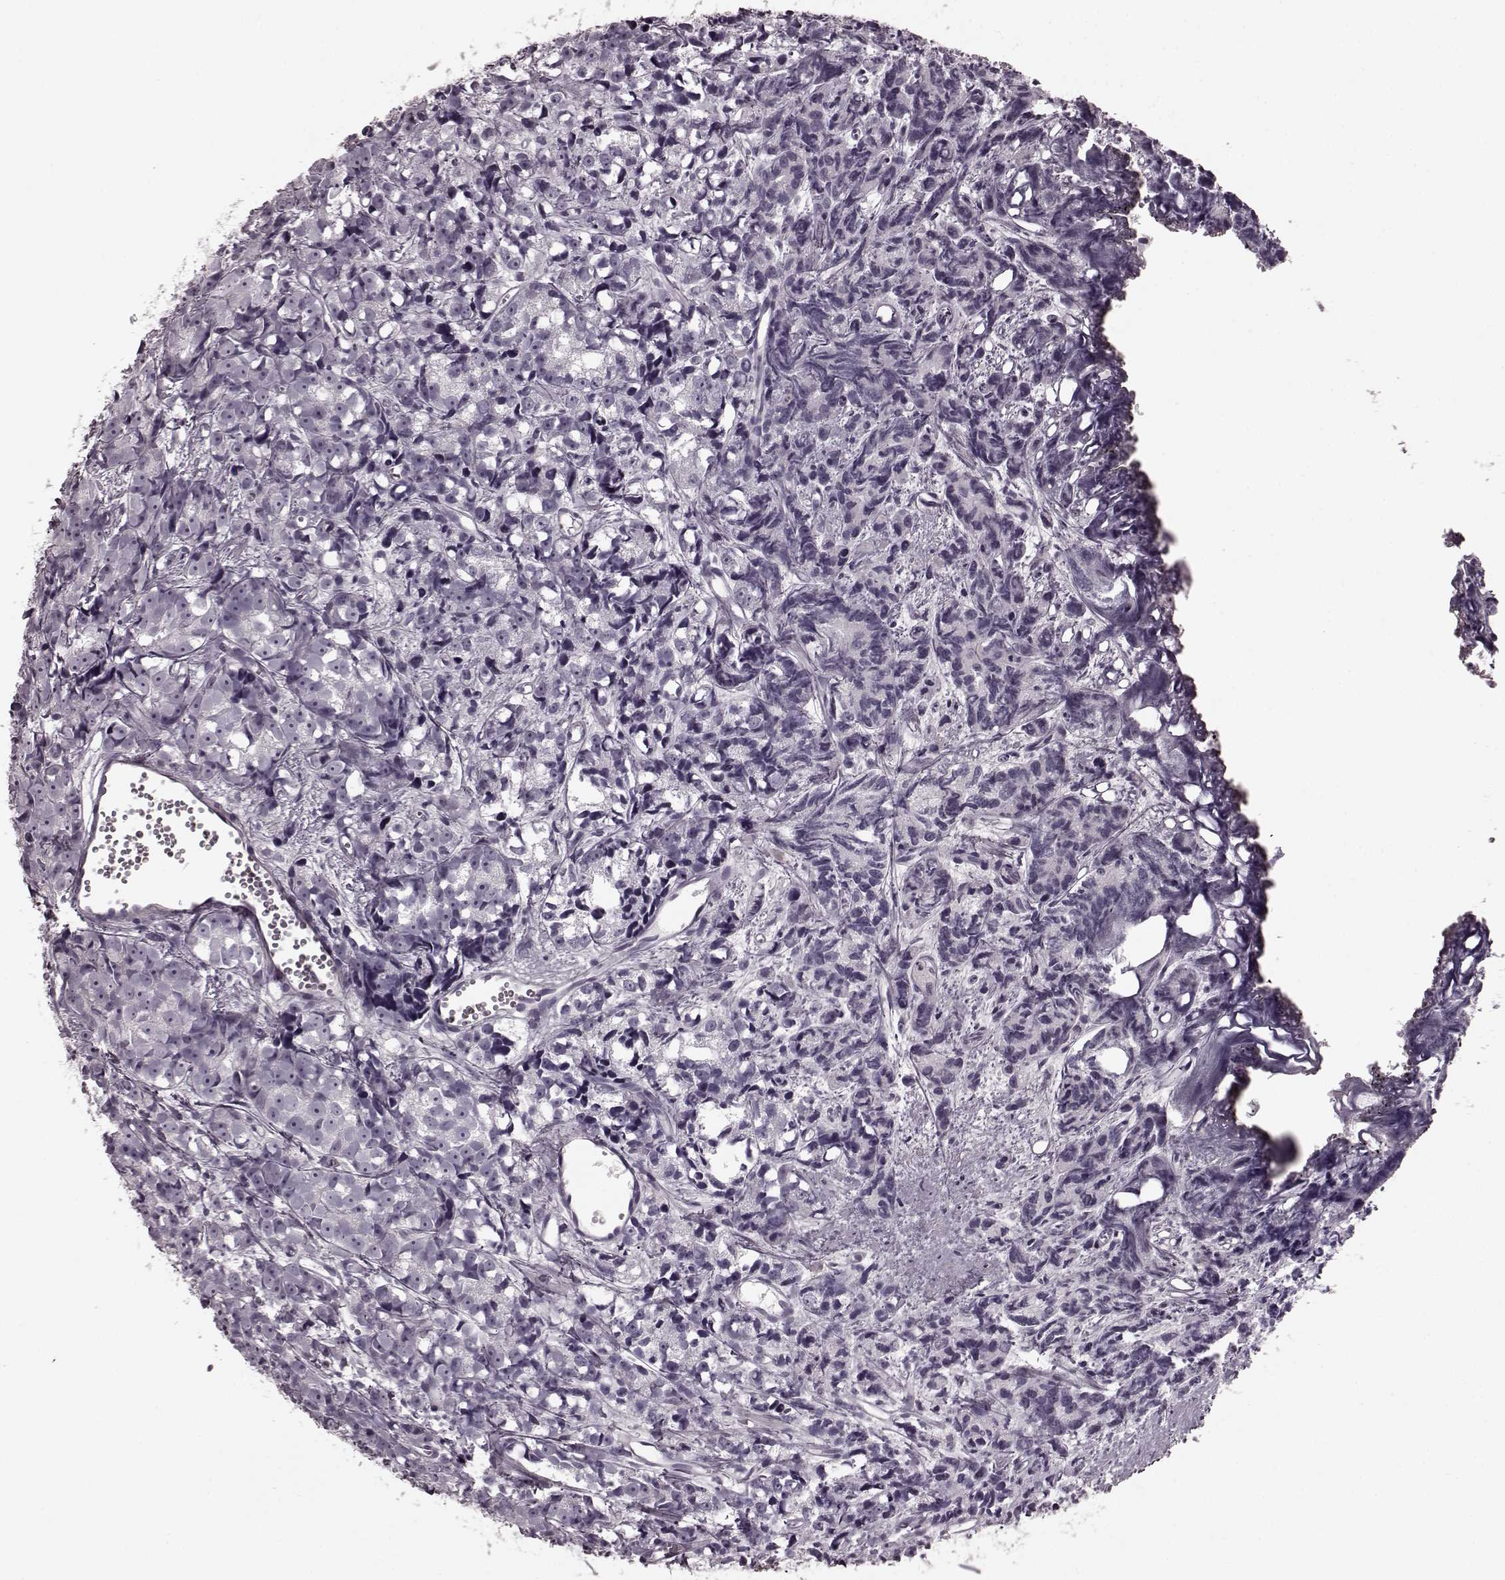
{"staining": {"intensity": "negative", "quantity": "none", "location": "none"}, "tissue": "prostate cancer", "cell_type": "Tumor cells", "image_type": "cancer", "snomed": [{"axis": "morphology", "description": "Adenocarcinoma, High grade"}, {"axis": "topography", "description": "Prostate"}], "caption": "This is a micrograph of immunohistochemistry staining of adenocarcinoma (high-grade) (prostate), which shows no staining in tumor cells.", "gene": "TRPM1", "patient": {"sex": "male", "age": 77}}